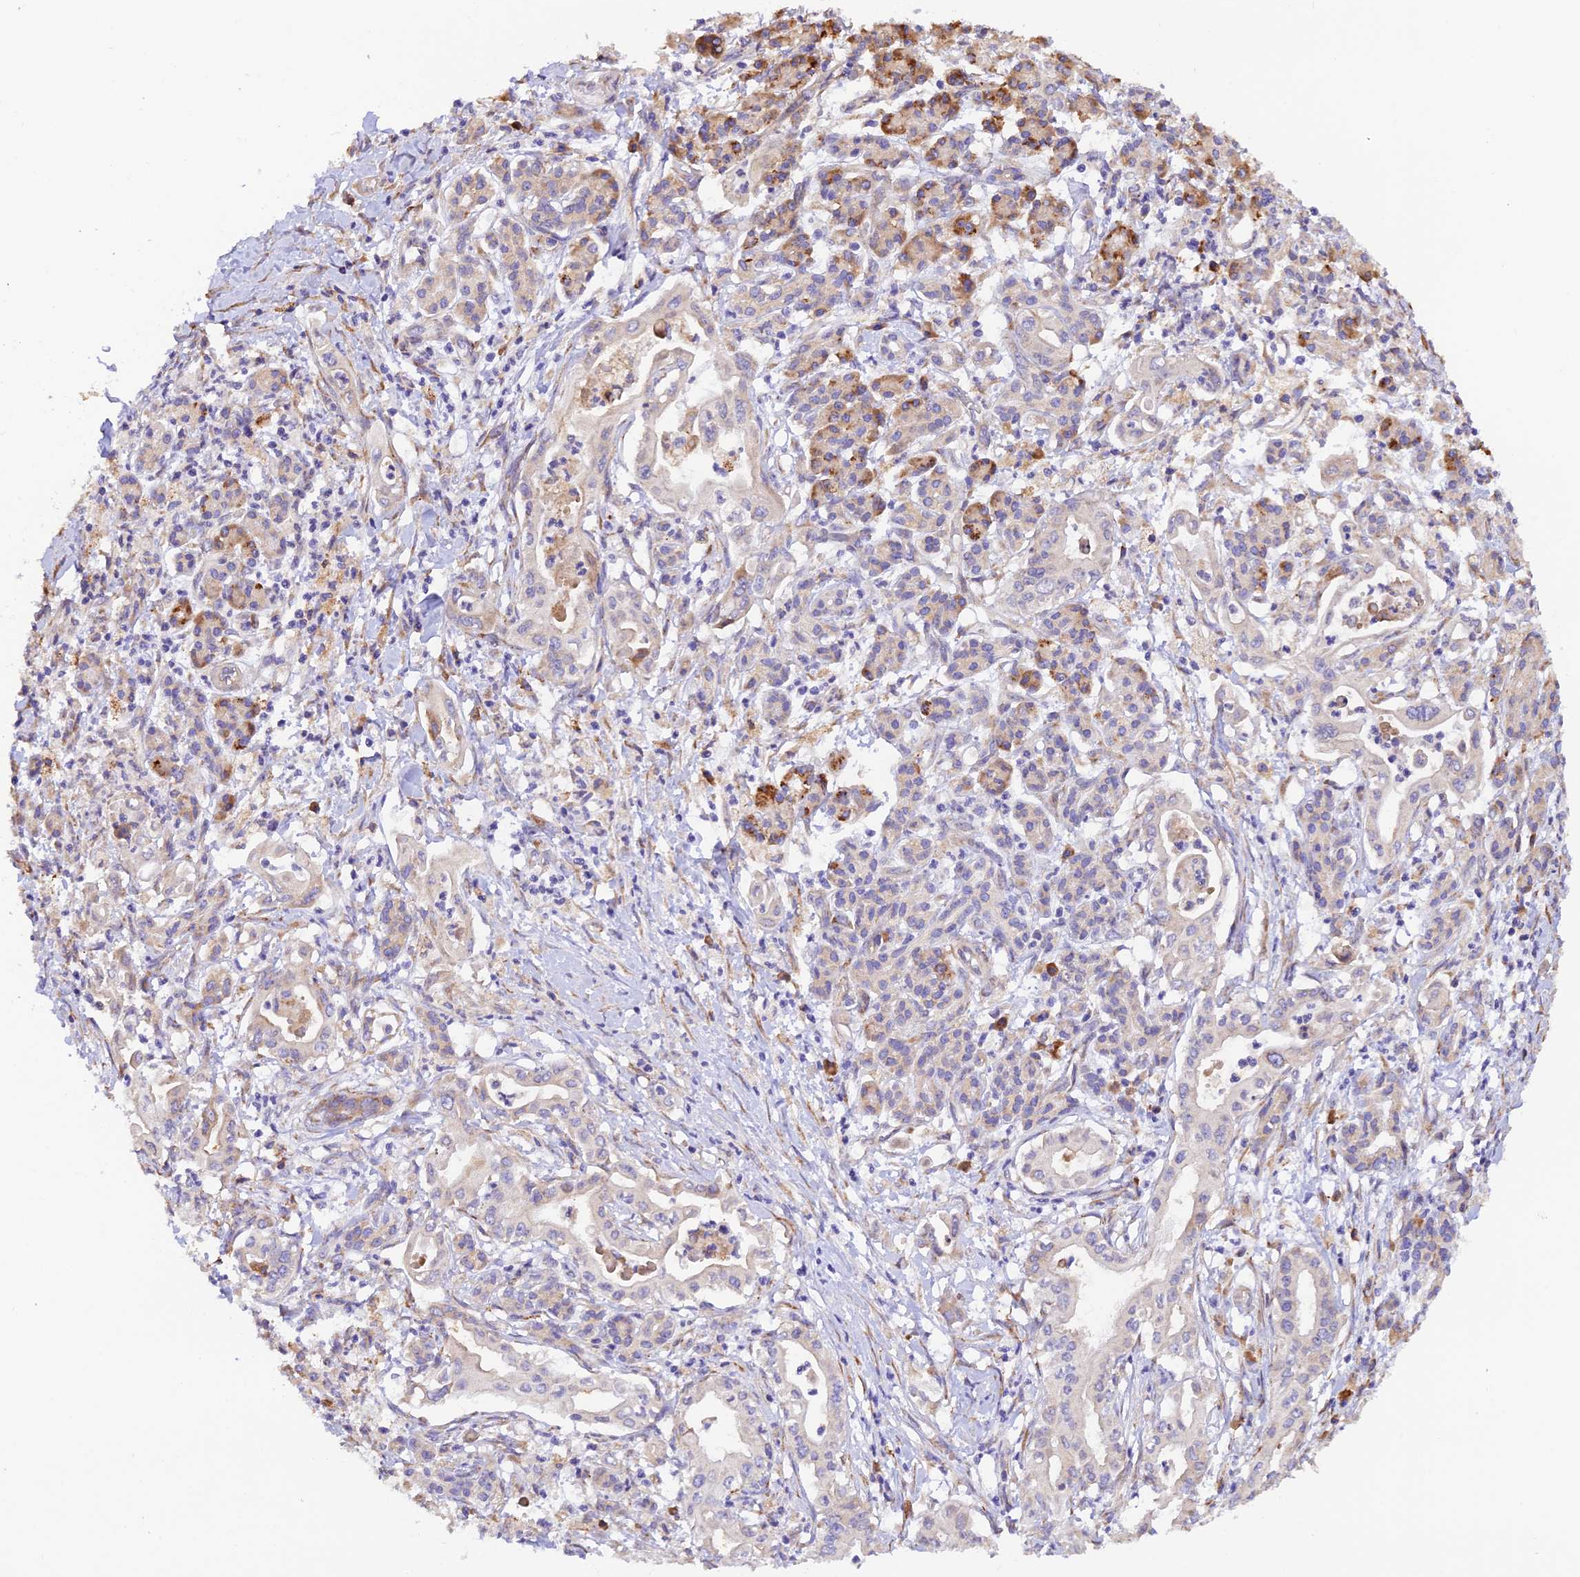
{"staining": {"intensity": "weak", "quantity": "<25%", "location": "cytoplasmic/membranous"}, "tissue": "pancreatic cancer", "cell_type": "Tumor cells", "image_type": "cancer", "snomed": [{"axis": "morphology", "description": "Adenocarcinoma, NOS"}, {"axis": "topography", "description": "Pancreas"}], "caption": "High power microscopy micrograph of an IHC photomicrograph of pancreatic cancer, revealing no significant expression in tumor cells. (DAB immunohistochemistry with hematoxylin counter stain).", "gene": "RPL5", "patient": {"sex": "female", "age": 77}}